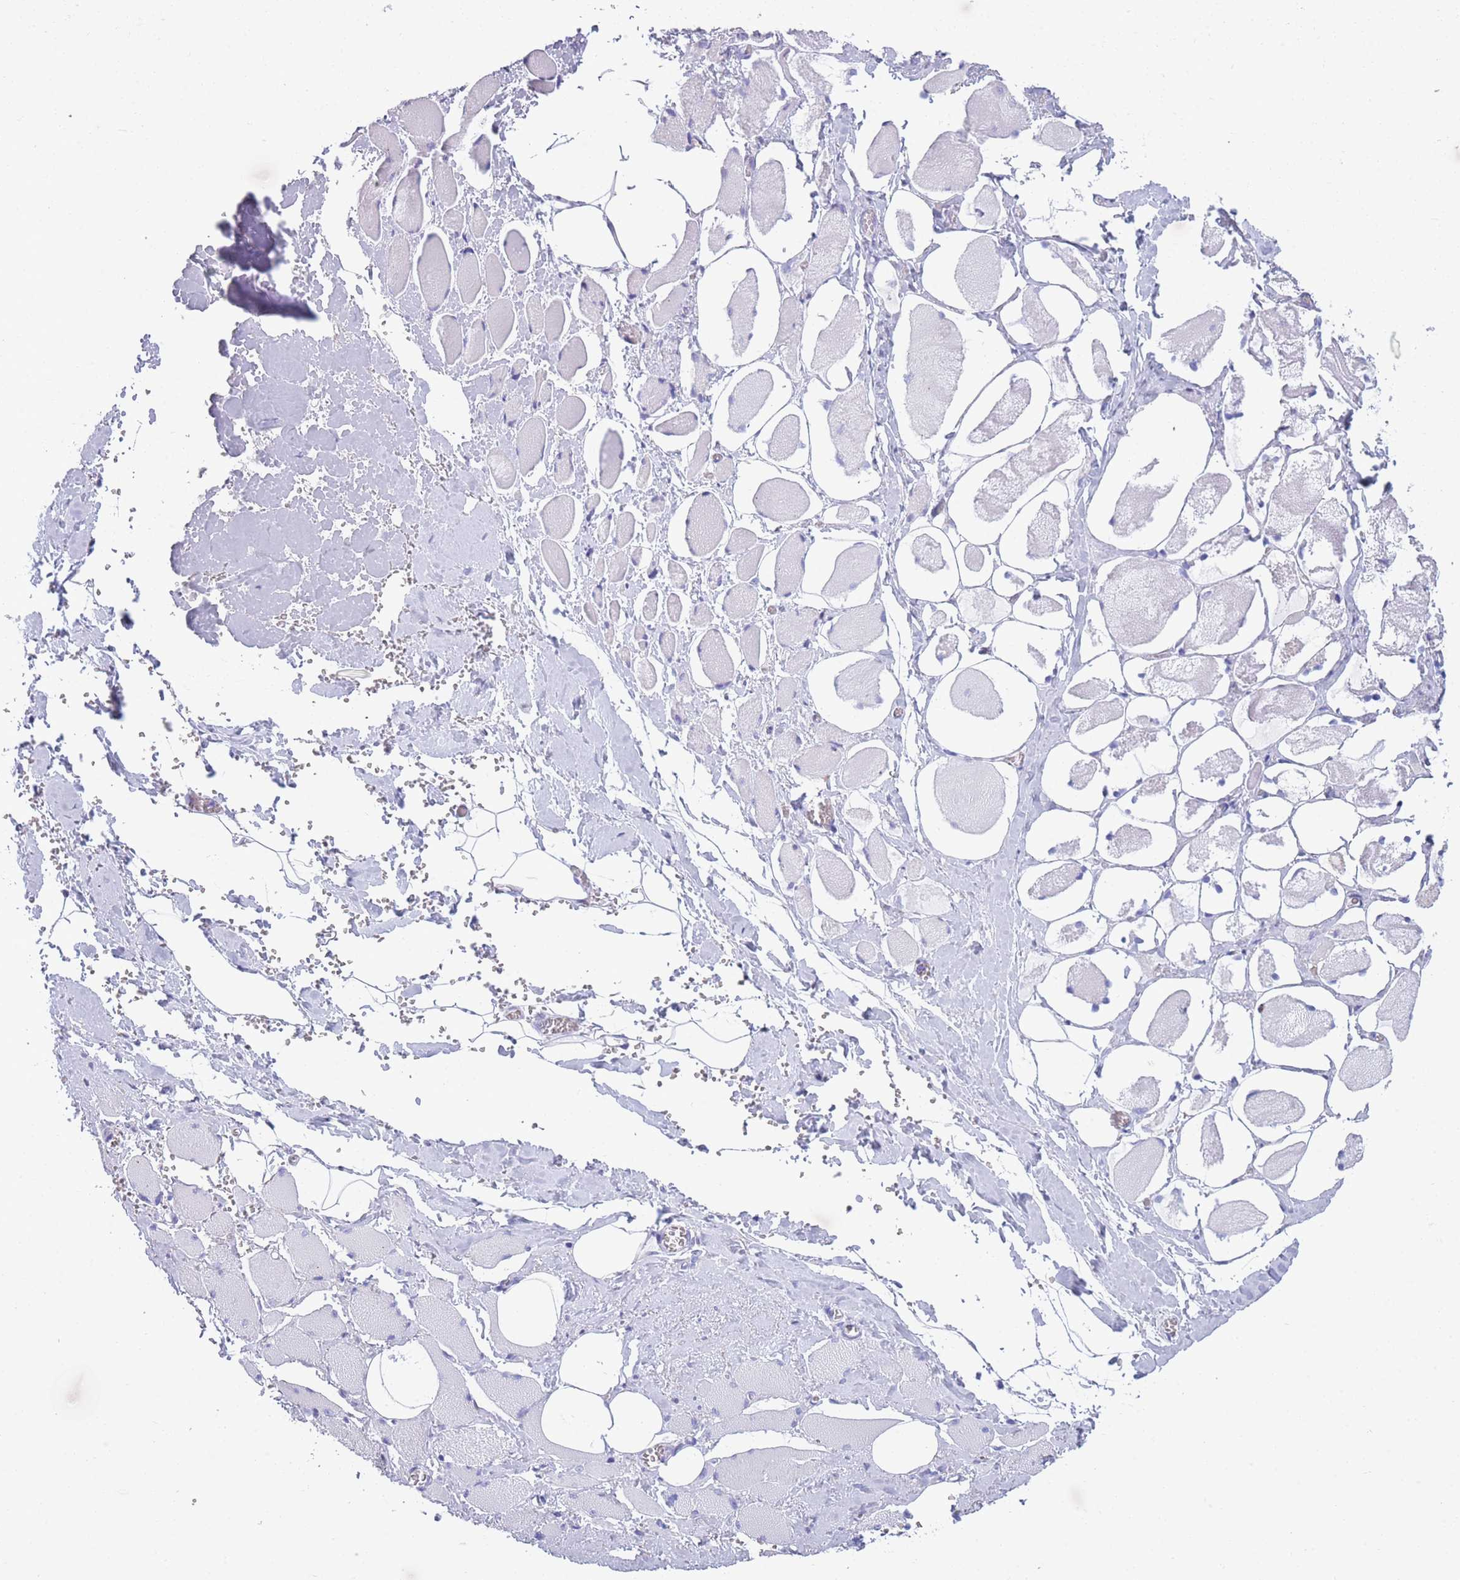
{"staining": {"intensity": "negative", "quantity": "none", "location": "none"}, "tissue": "skeletal muscle", "cell_type": "Myocytes", "image_type": "normal", "snomed": [{"axis": "morphology", "description": "Normal tissue, NOS"}, {"axis": "morphology", "description": "Basal cell carcinoma"}, {"axis": "topography", "description": "Skeletal muscle"}], "caption": "An immunohistochemistry photomicrograph of benign skeletal muscle is shown. There is no staining in myocytes of skeletal muscle. (DAB (3,3'-diaminobenzidine) IHC with hematoxylin counter stain).", "gene": "XKR8", "patient": {"sex": "female", "age": 64}}